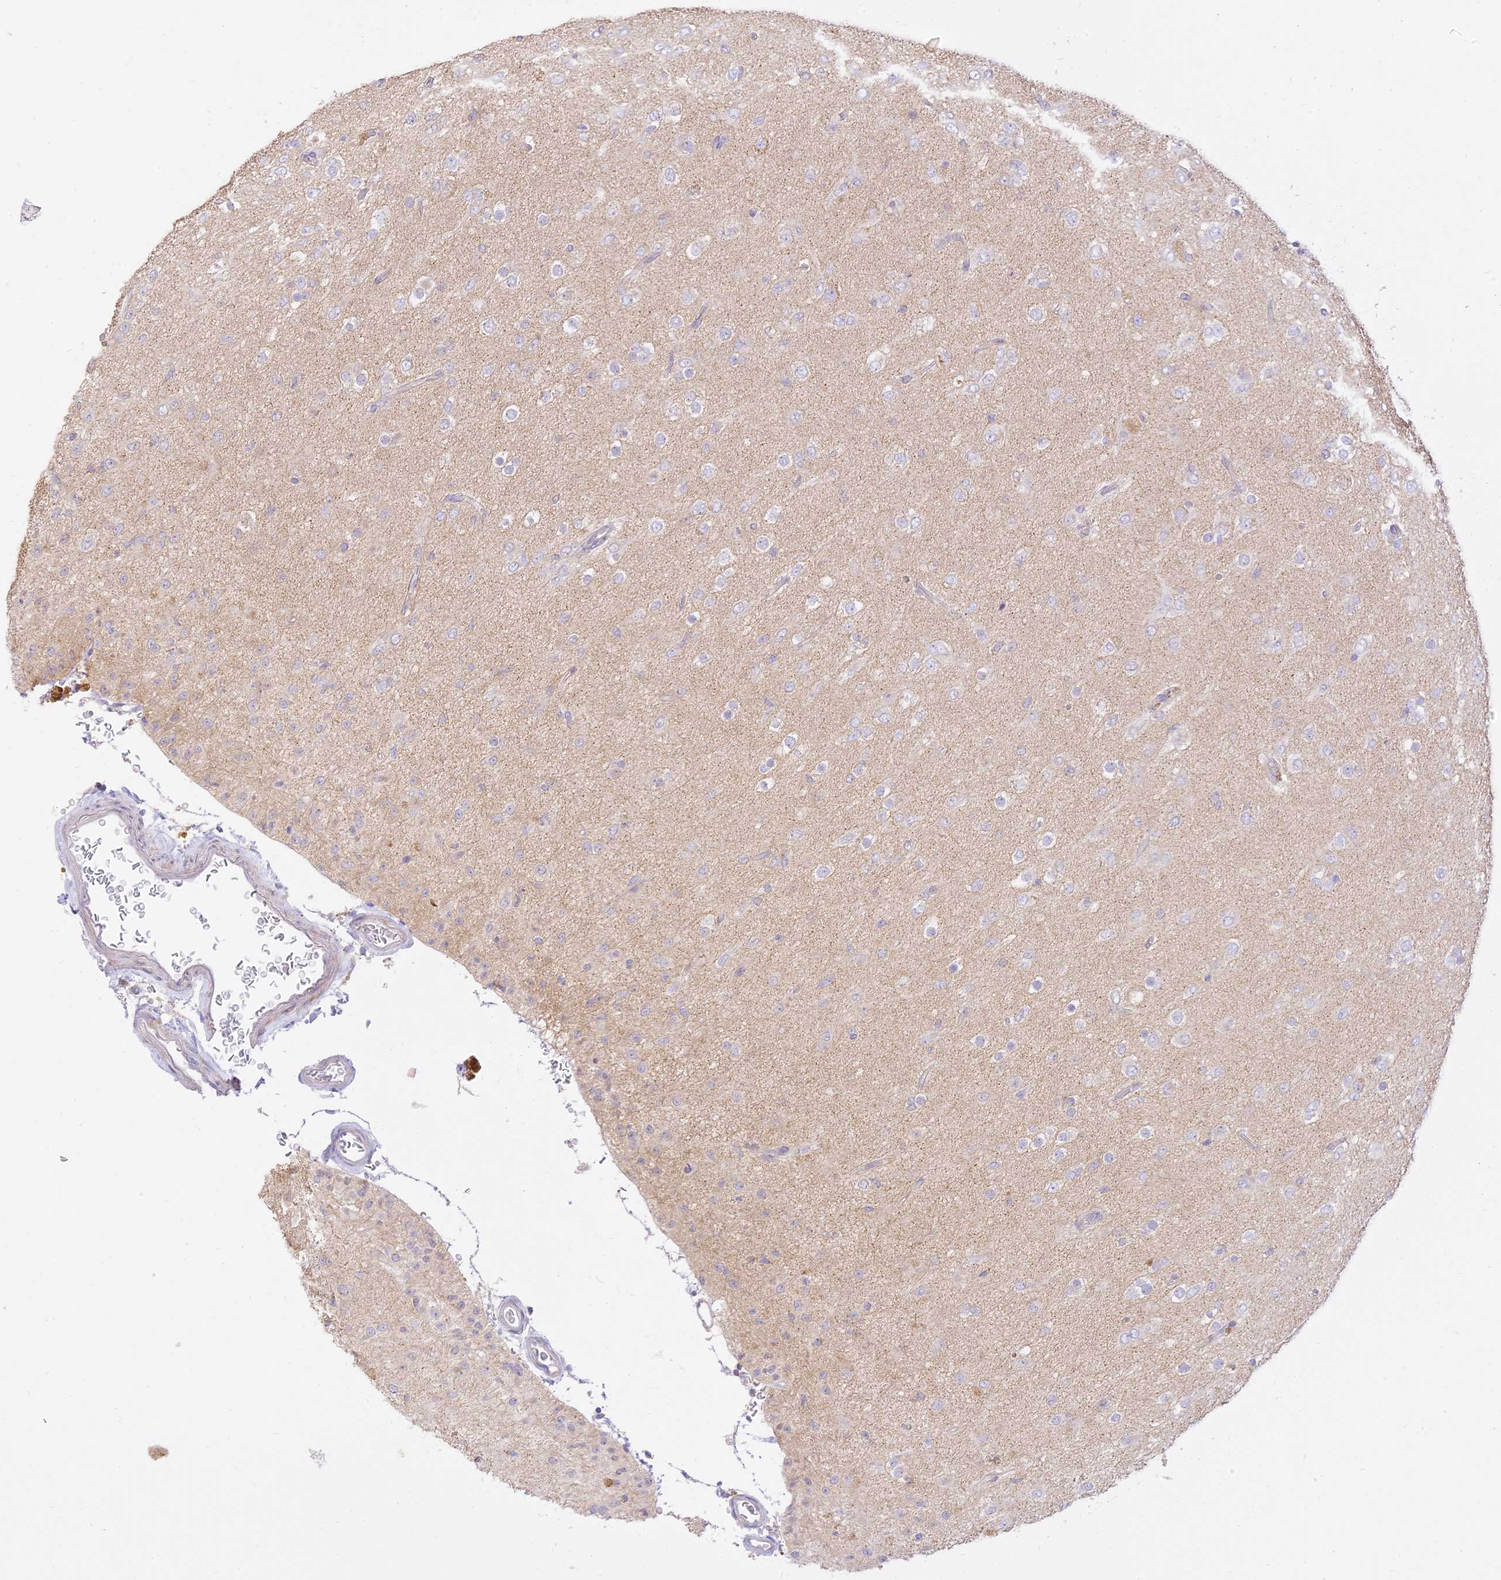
{"staining": {"intensity": "negative", "quantity": "none", "location": "none"}, "tissue": "glioma", "cell_type": "Tumor cells", "image_type": "cancer", "snomed": [{"axis": "morphology", "description": "Glioma, malignant, Low grade"}, {"axis": "topography", "description": "Brain"}], "caption": "The photomicrograph displays no staining of tumor cells in malignant glioma (low-grade).", "gene": "LRRC15", "patient": {"sex": "male", "age": 65}}